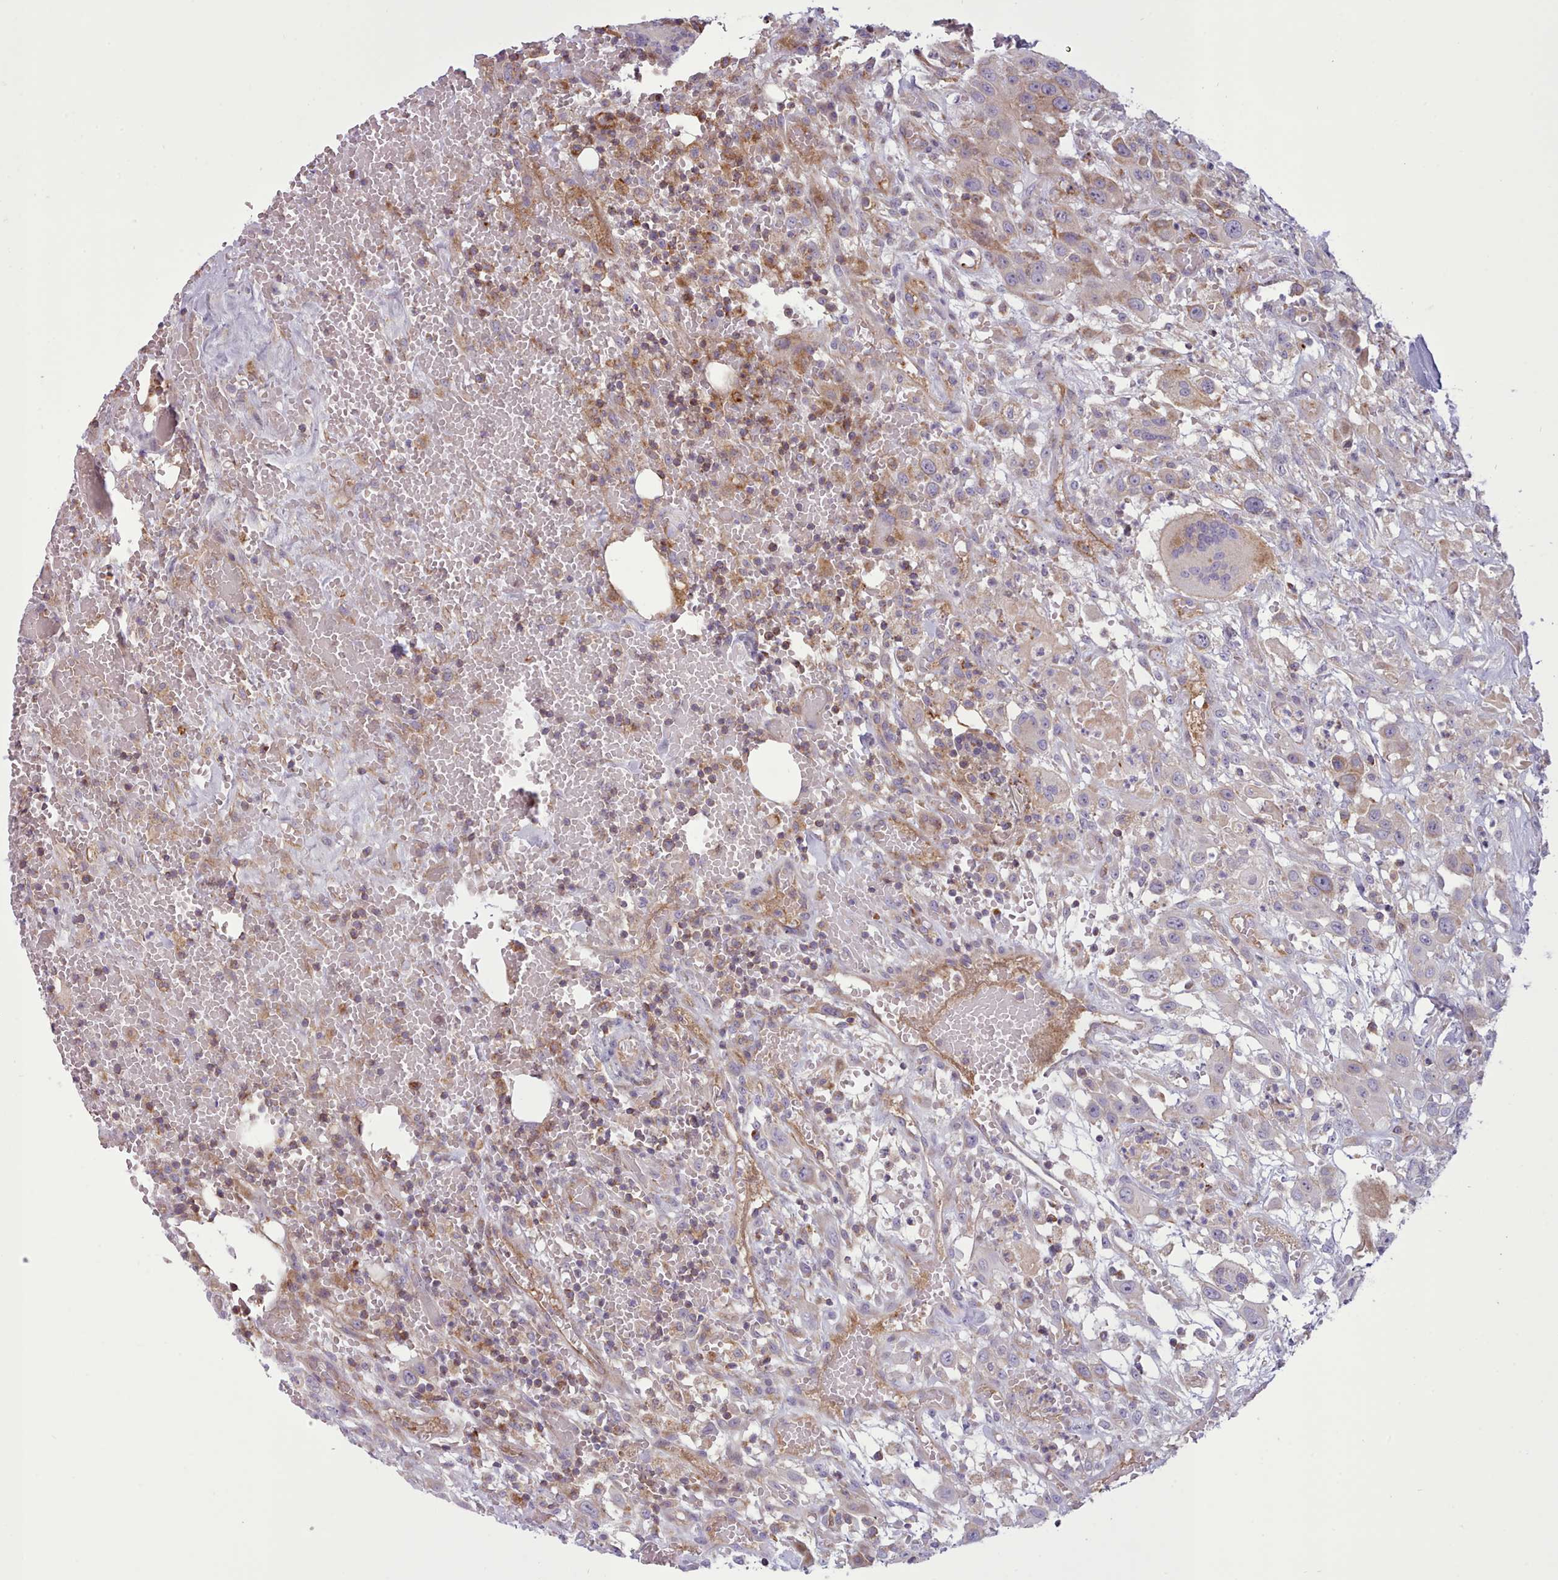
{"staining": {"intensity": "weak", "quantity": "<25%", "location": "cytoplasmic/membranous"}, "tissue": "head and neck cancer", "cell_type": "Tumor cells", "image_type": "cancer", "snomed": [{"axis": "morphology", "description": "Squamous cell carcinoma, NOS"}, {"axis": "topography", "description": "Head-Neck"}], "caption": "Head and neck cancer (squamous cell carcinoma) stained for a protein using IHC exhibits no positivity tumor cells.", "gene": "TENT4B", "patient": {"sex": "male", "age": 81}}